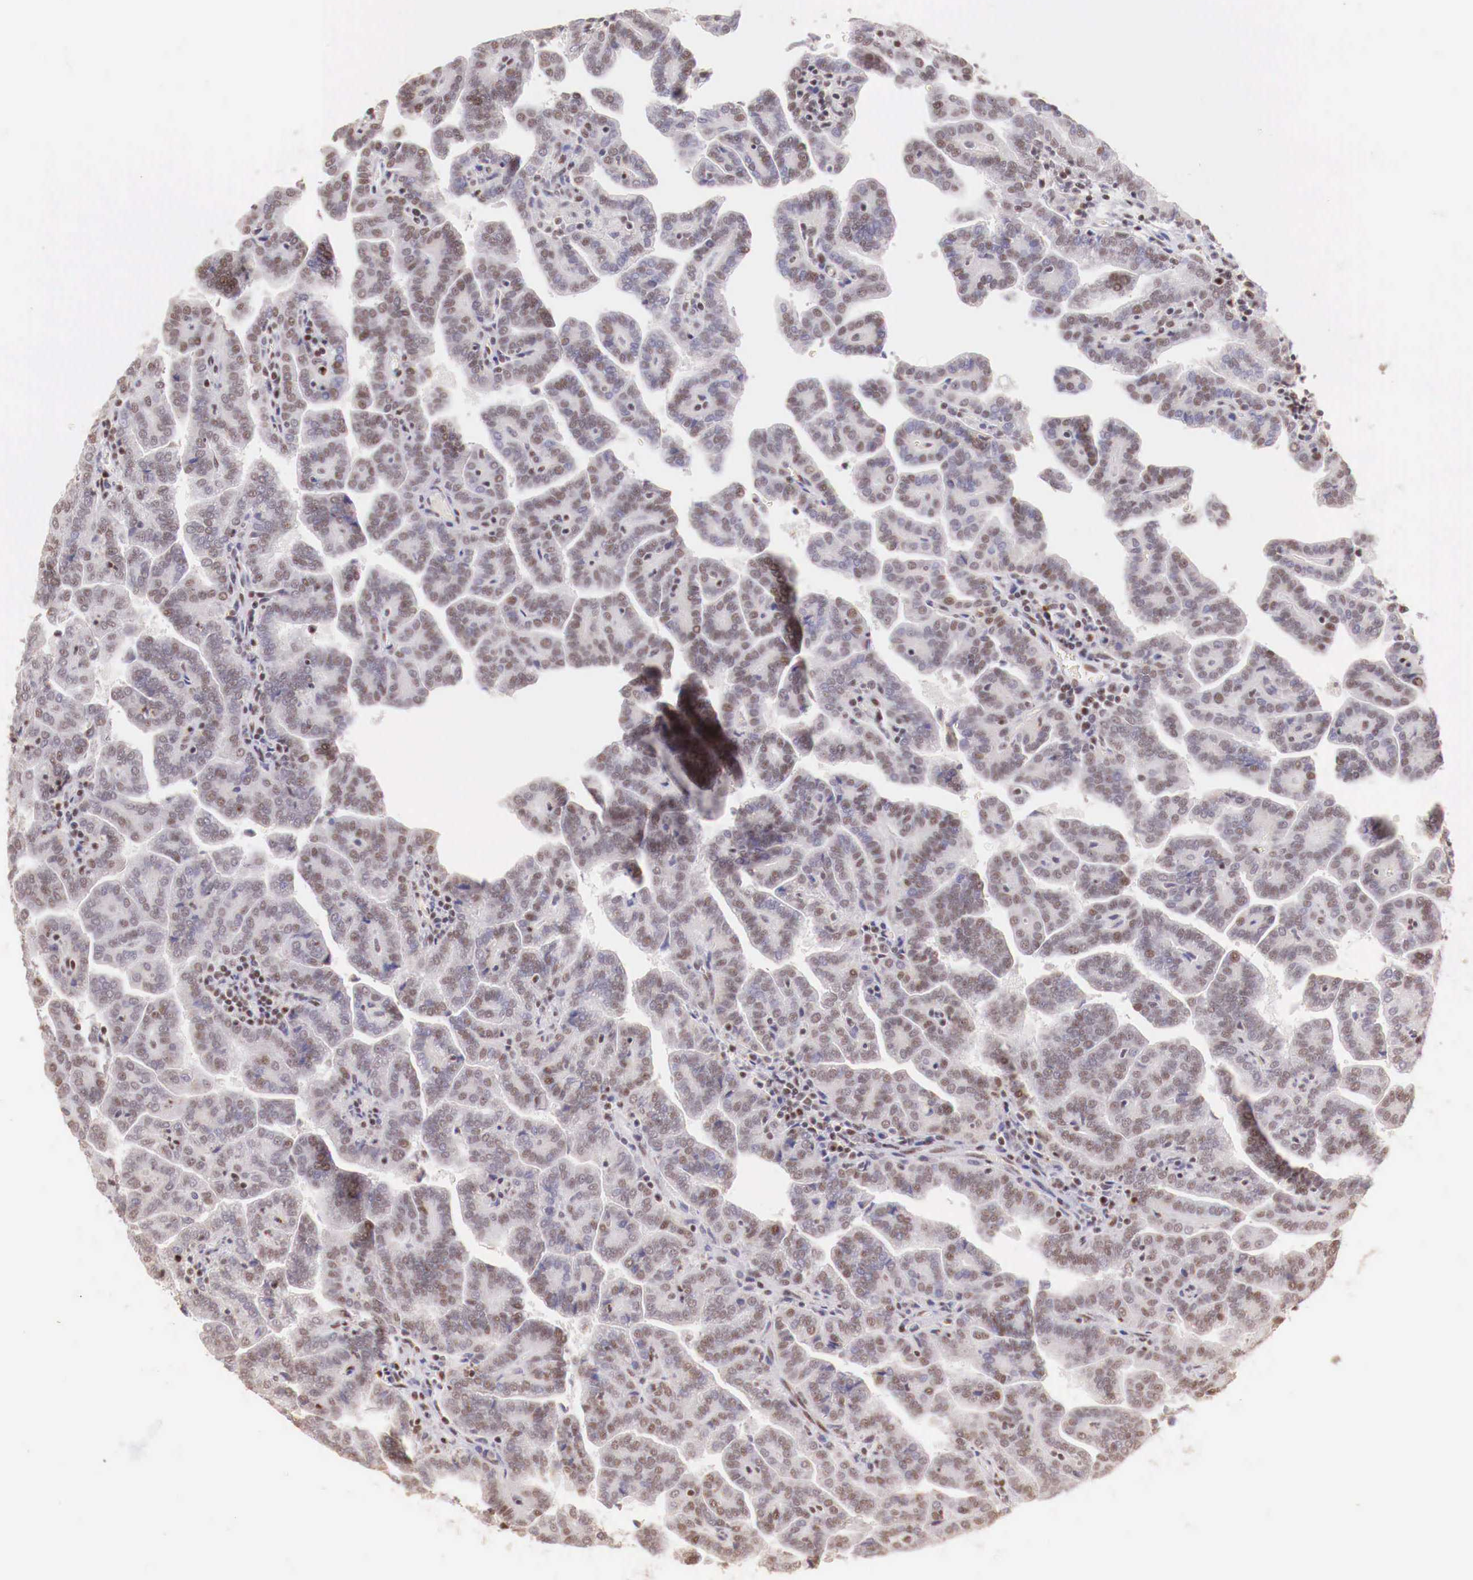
{"staining": {"intensity": "weak", "quantity": "<25%", "location": "nuclear"}, "tissue": "renal cancer", "cell_type": "Tumor cells", "image_type": "cancer", "snomed": [{"axis": "morphology", "description": "Adenocarcinoma, NOS"}, {"axis": "topography", "description": "Kidney"}], "caption": "This is an immunohistochemistry (IHC) photomicrograph of adenocarcinoma (renal). There is no positivity in tumor cells.", "gene": "SP1", "patient": {"sex": "male", "age": 61}}